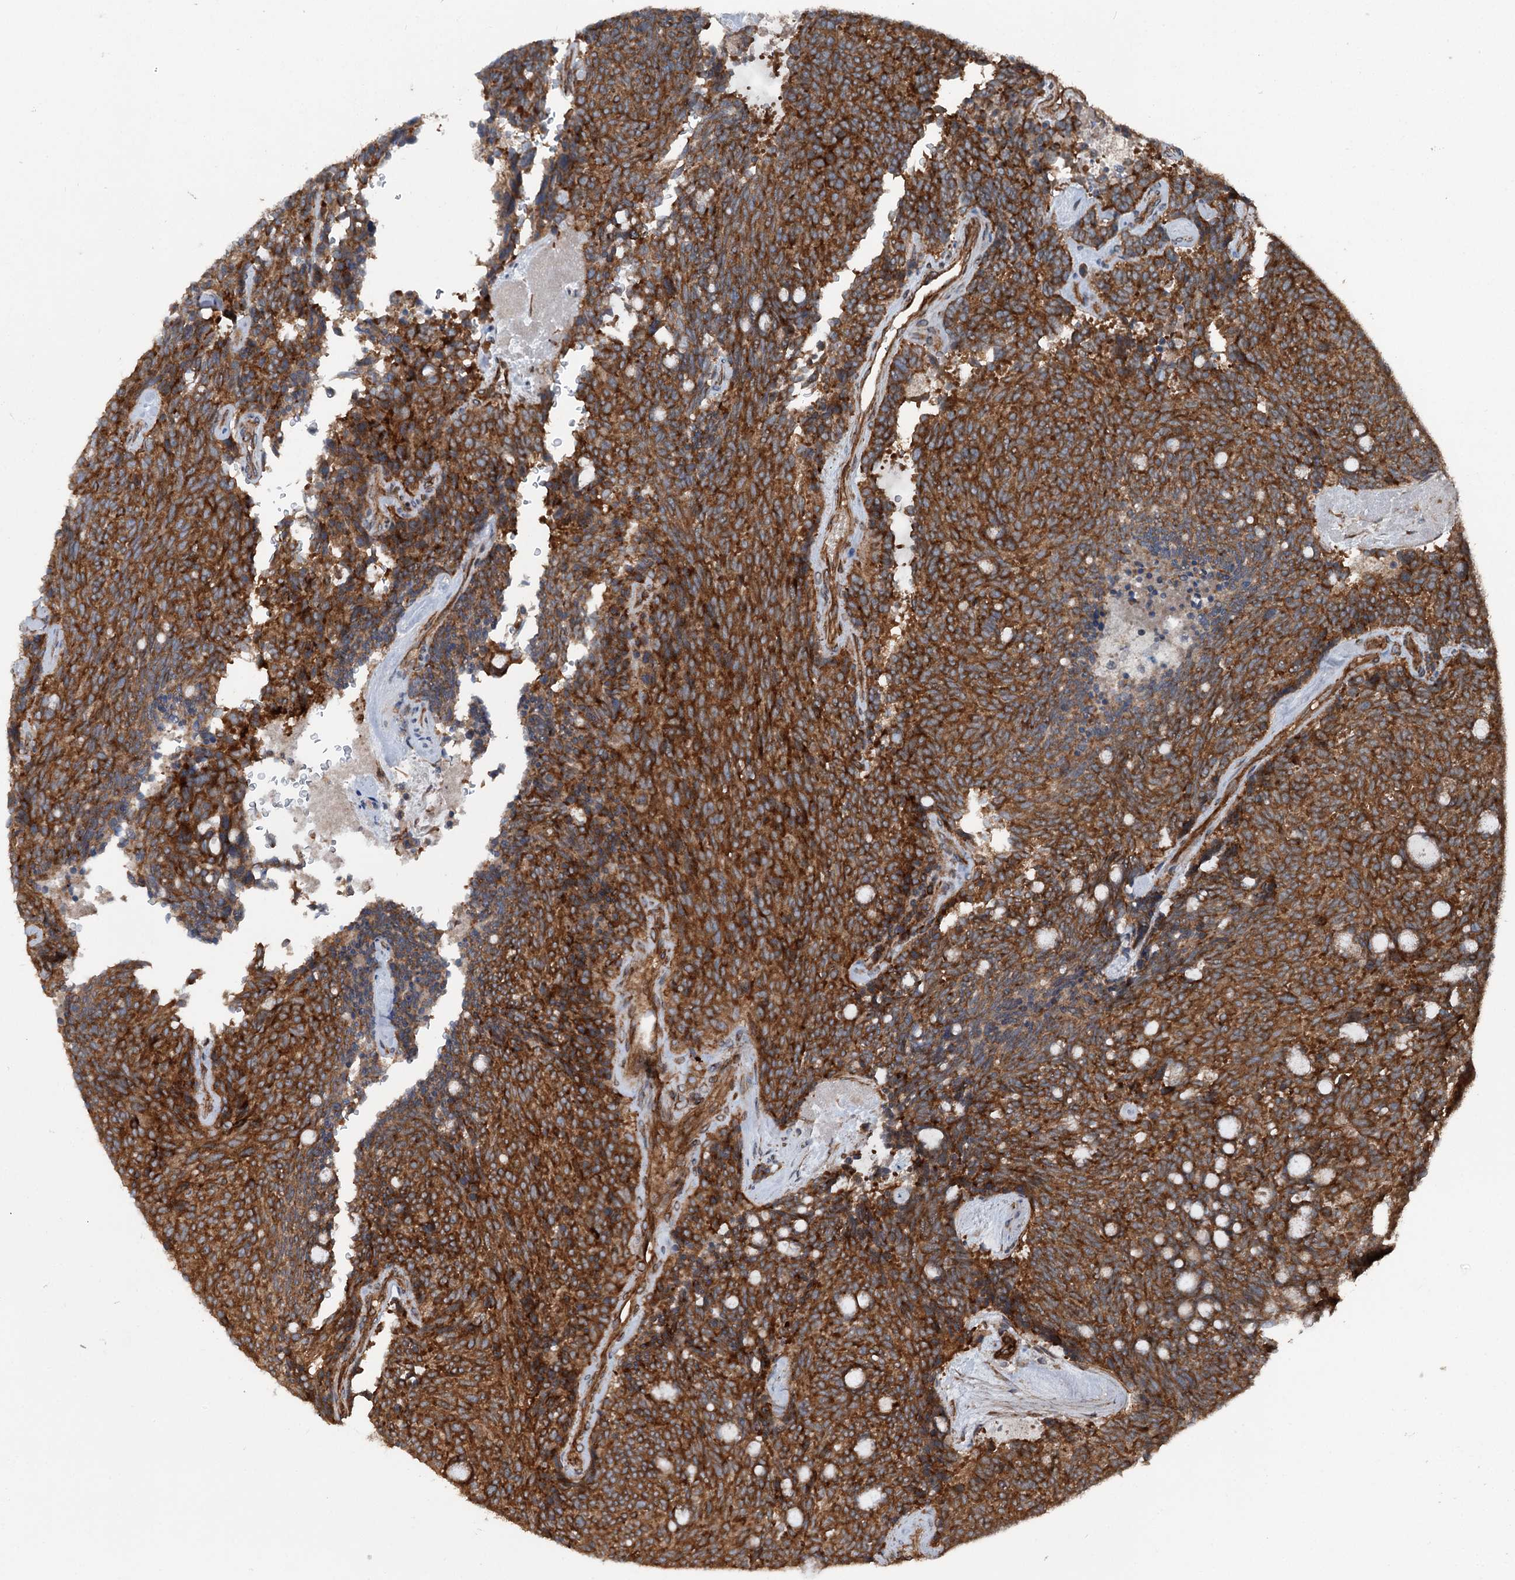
{"staining": {"intensity": "strong", "quantity": ">75%", "location": "cytoplasmic/membranous"}, "tissue": "carcinoid", "cell_type": "Tumor cells", "image_type": "cancer", "snomed": [{"axis": "morphology", "description": "Carcinoid, malignant, NOS"}, {"axis": "topography", "description": "Pancreas"}], "caption": "Immunohistochemistry (IHC) micrograph of human carcinoid stained for a protein (brown), which displays high levels of strong cytoplasmic/membranous positivity in approximately >75% of tumor cells.", "gene": "RNF214", "patient": {"sex": "female", "age": 54}}